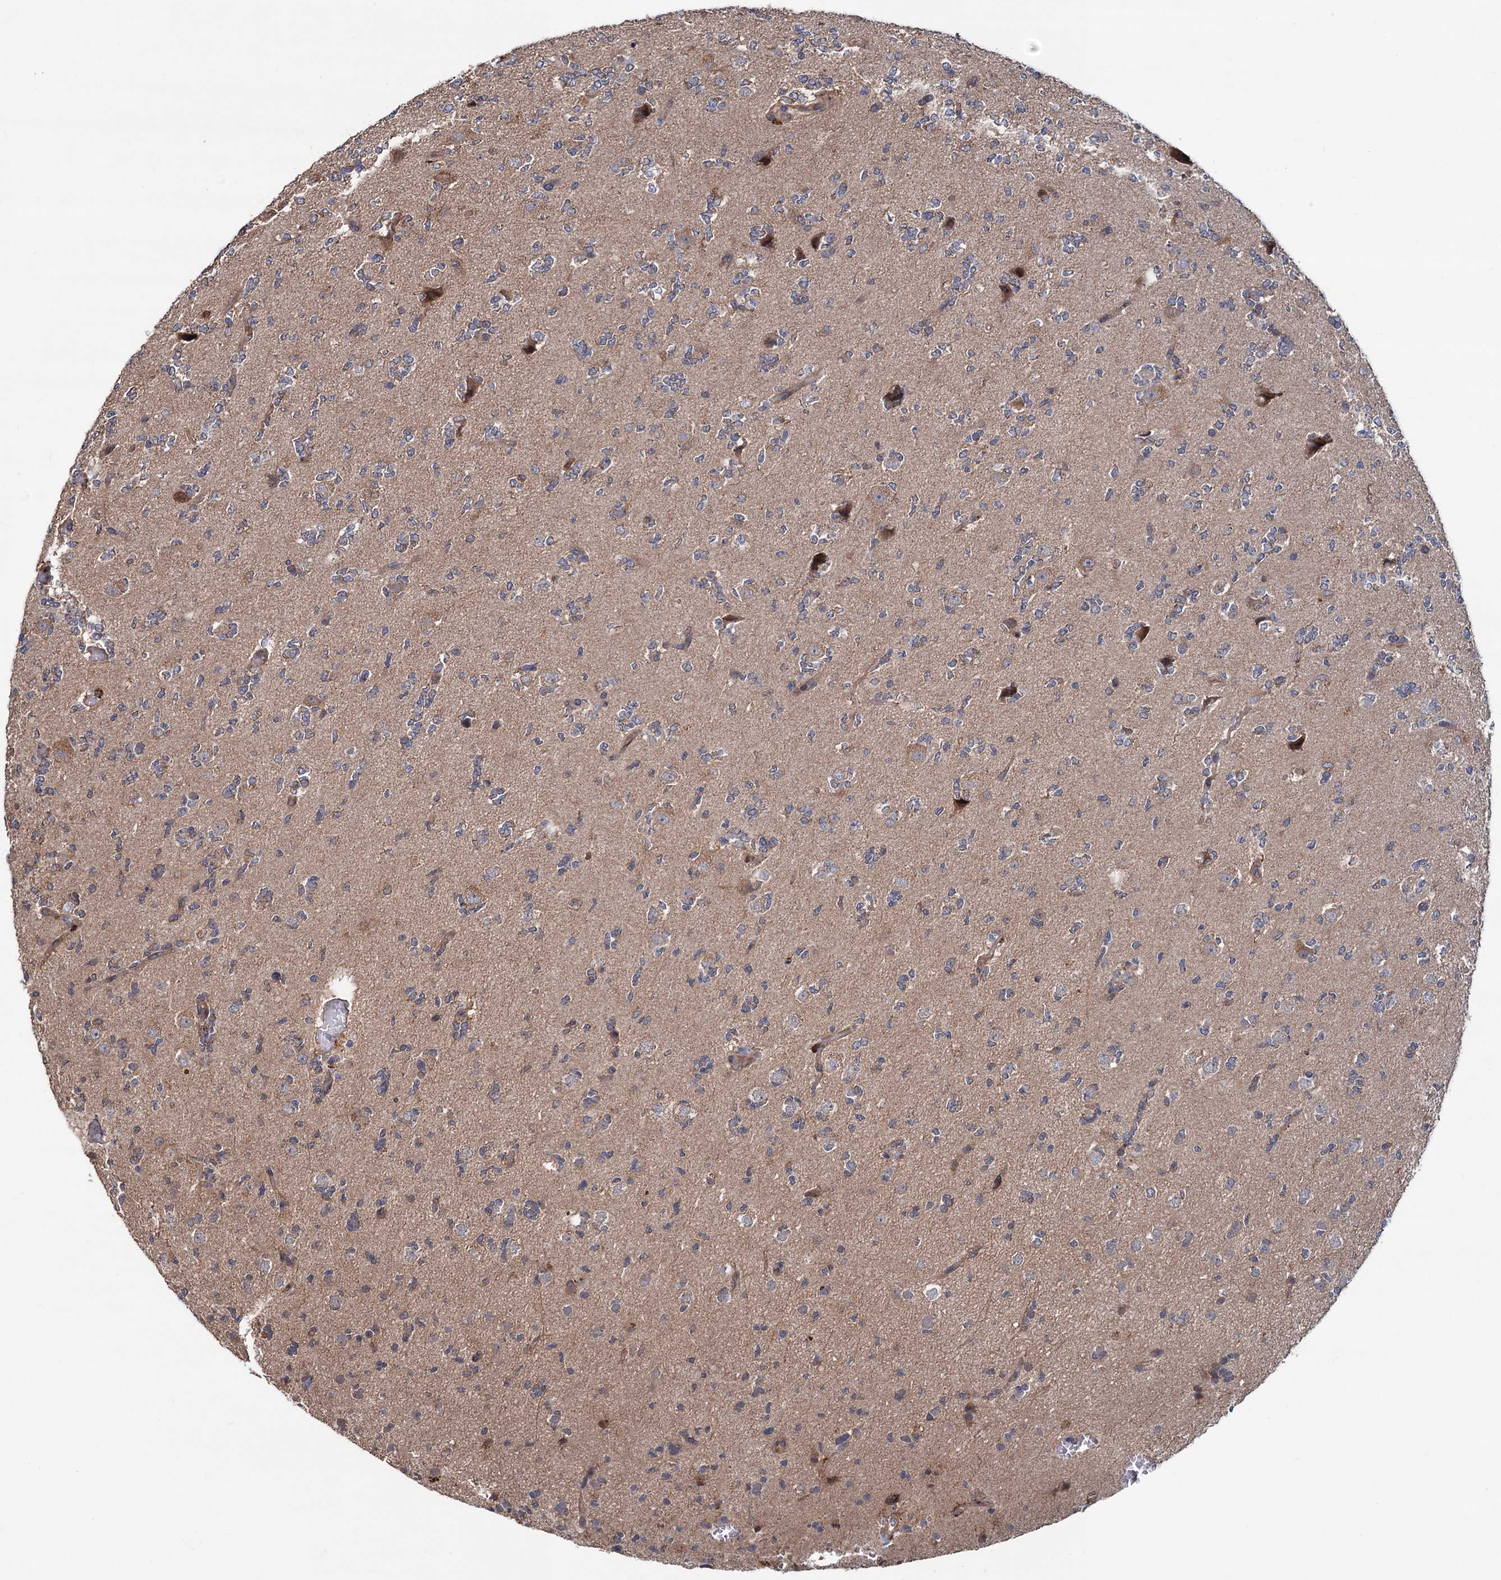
{"staining": {"intensity": "weak", "quantity": "<25%", "location": "cytoplasmic/membranous"}, "tissue": "glioma", "cell_type": "Tumor cells", "image_type": "cancer", "snomed": [{"axis": "morphology", "description": "Glioma, malignant, High grade"}, {"axis": "topography", "description": "Brain"}], "caption": "Tumor cells are negative for protein expression in human high-grade glioma (malignant).", "gene": "MTRR", "patient": {"sex": "female", "age": 62}}